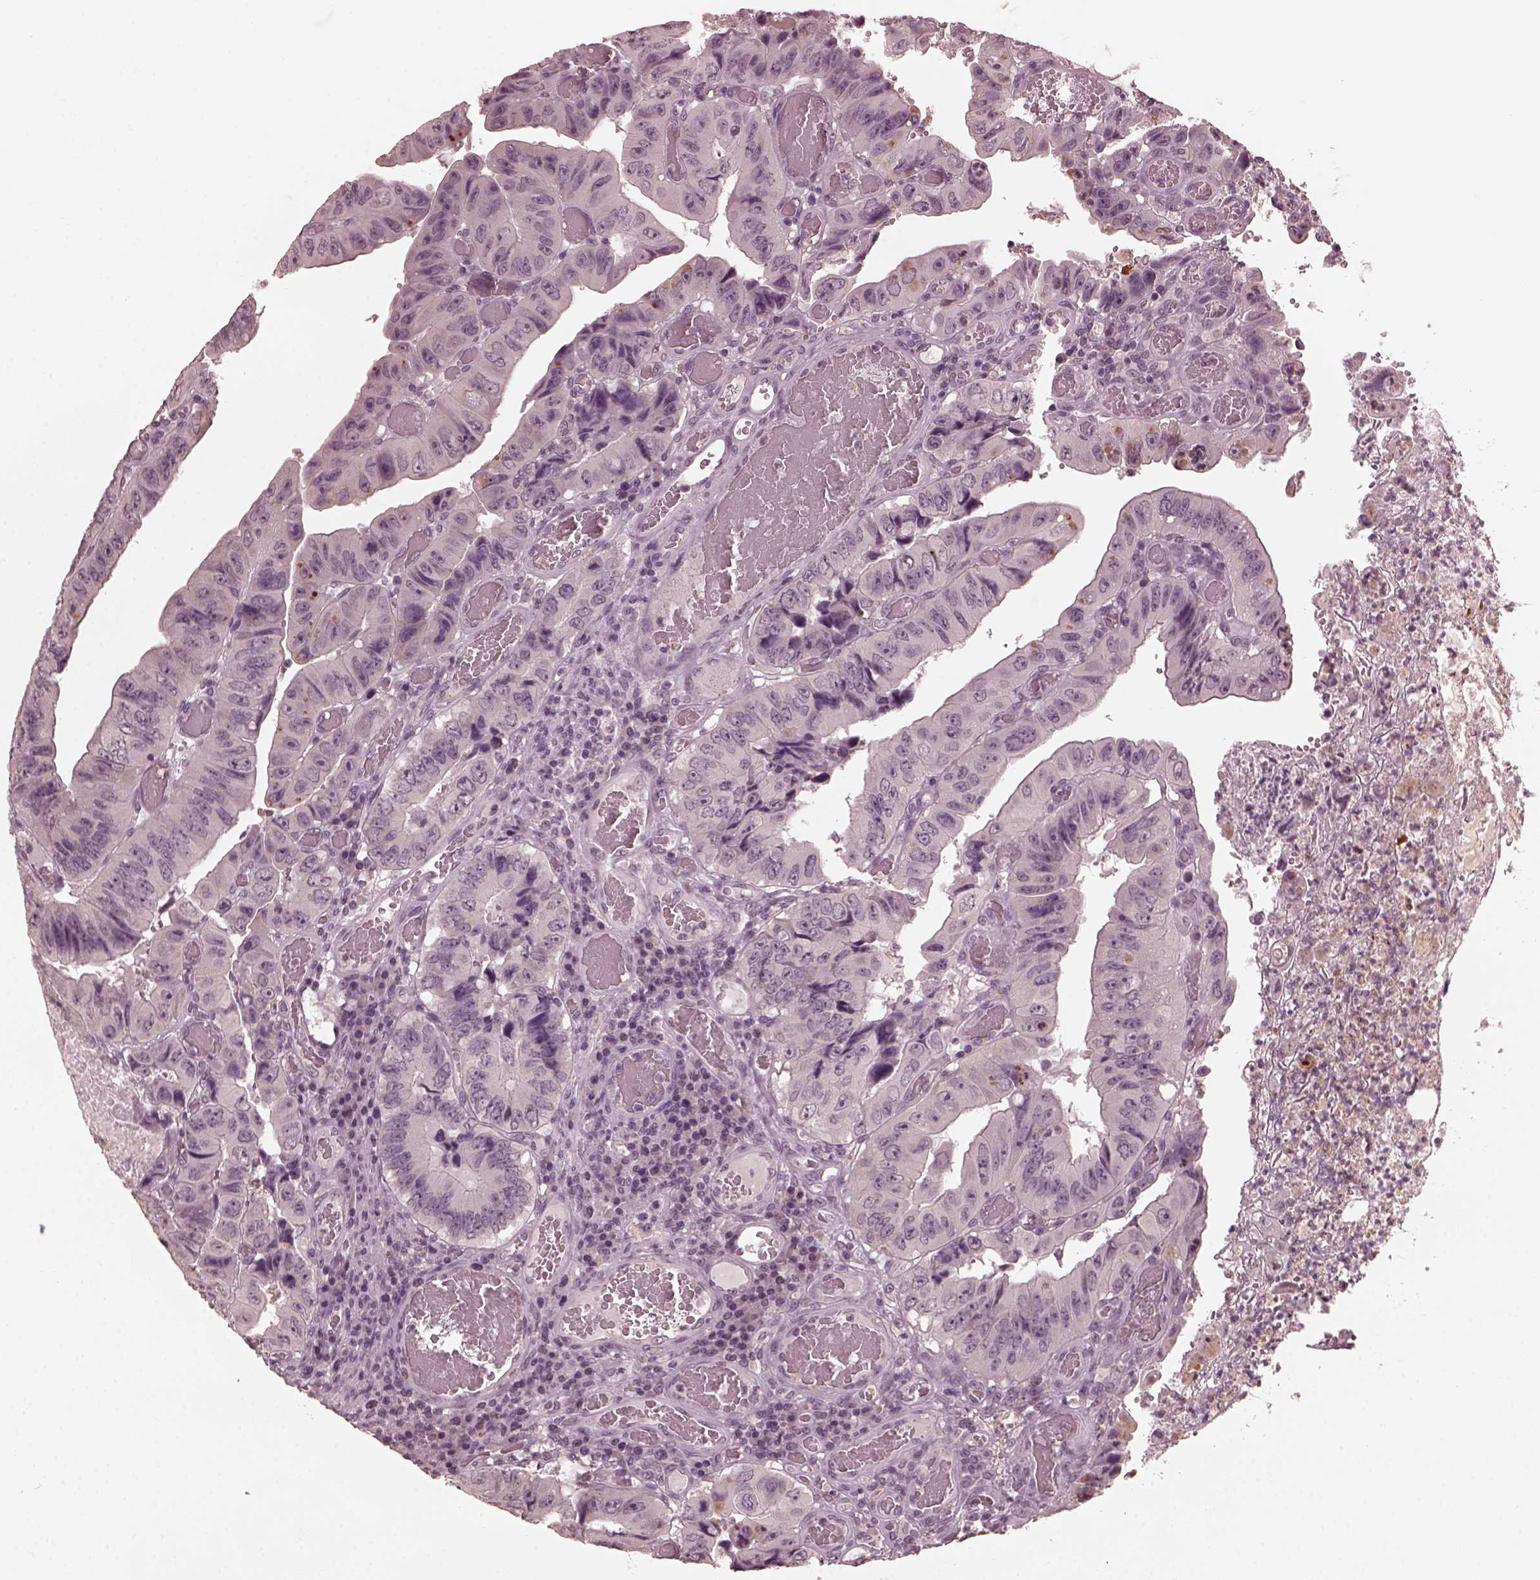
{"staining": {"intensity": "negative", "quantity": "none", "location": "none"}, "tissue": "colorectal cancer", "cell_type": "Tumor cells", "image_type": "cancer", "snomed": [{"axis": "morphology", "description": "Adenocarcinoma, NOS"}, {"axis": "topography", "description": "Colon"}], "caption": "High power microscopy histopathology image of an immunohistochemistry micrograph of colorectal cancer (adenocarcinoma), revealing no significant staining in tumor cells.", "gene": "KRT79", "patient": {"sex": "female", "age": 84}}